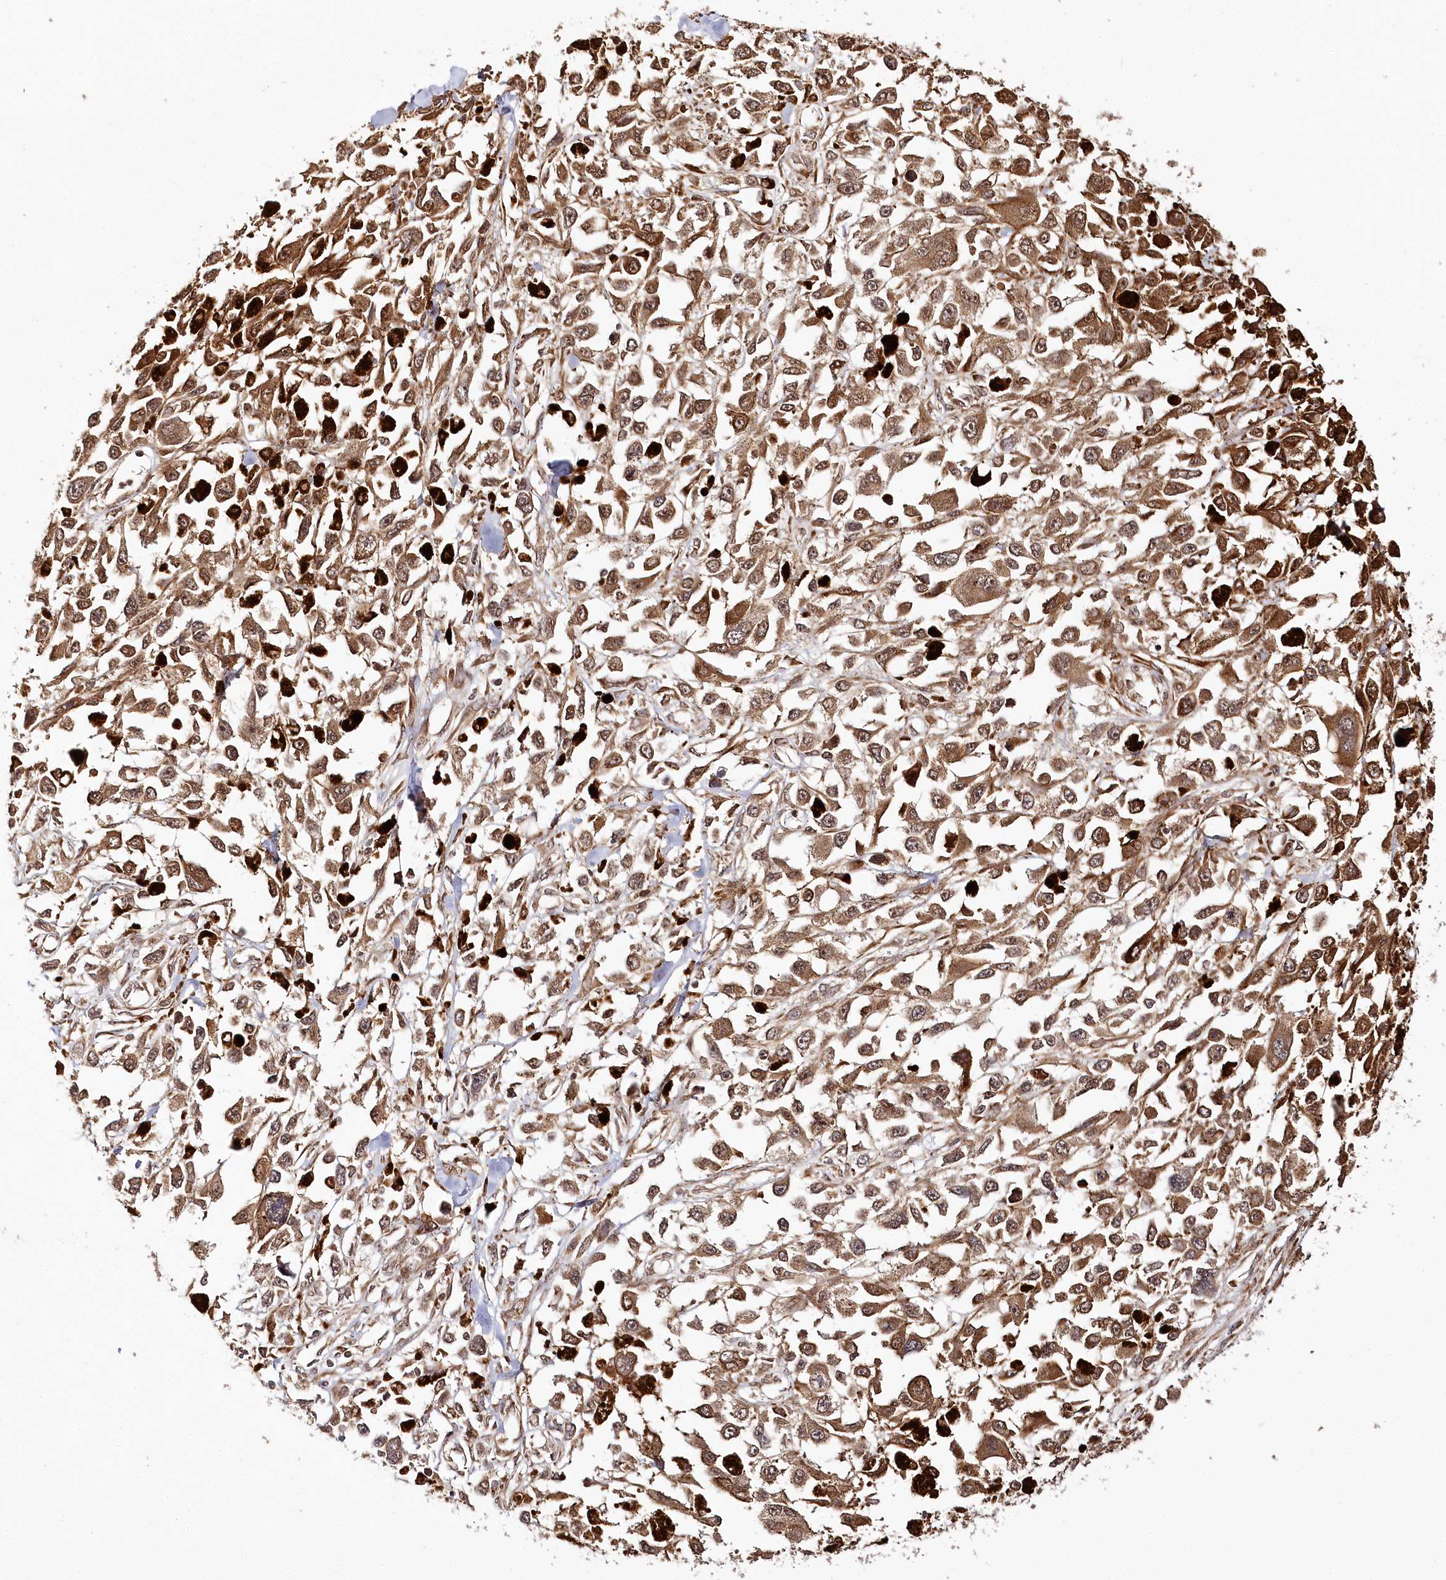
{"staining": {"intensity": "moderate", "quantity": ">75%", "location": "cytoplasmic/membranous,nuclear"}, "tissue": "melanoma", "cell_type": "Tumor cells", "image_type": "cancer", "snomed": [{"axis": "morphology", "description": "Malignant melanoma, Metastatic site"}, {"axis": "topography", "description": "Lymph node"}], "caption": "Immunohistochemistry (DAB (3,3'-diaminobenzidine)) staining of human malignant melanoma (metastatic site) reveals moderate cytoplasmic/membranous and nuclear protein positivity in about >75% of tumor cells.", "gene": "ULK2", "patient": {"sex": "male", "age": 59}}